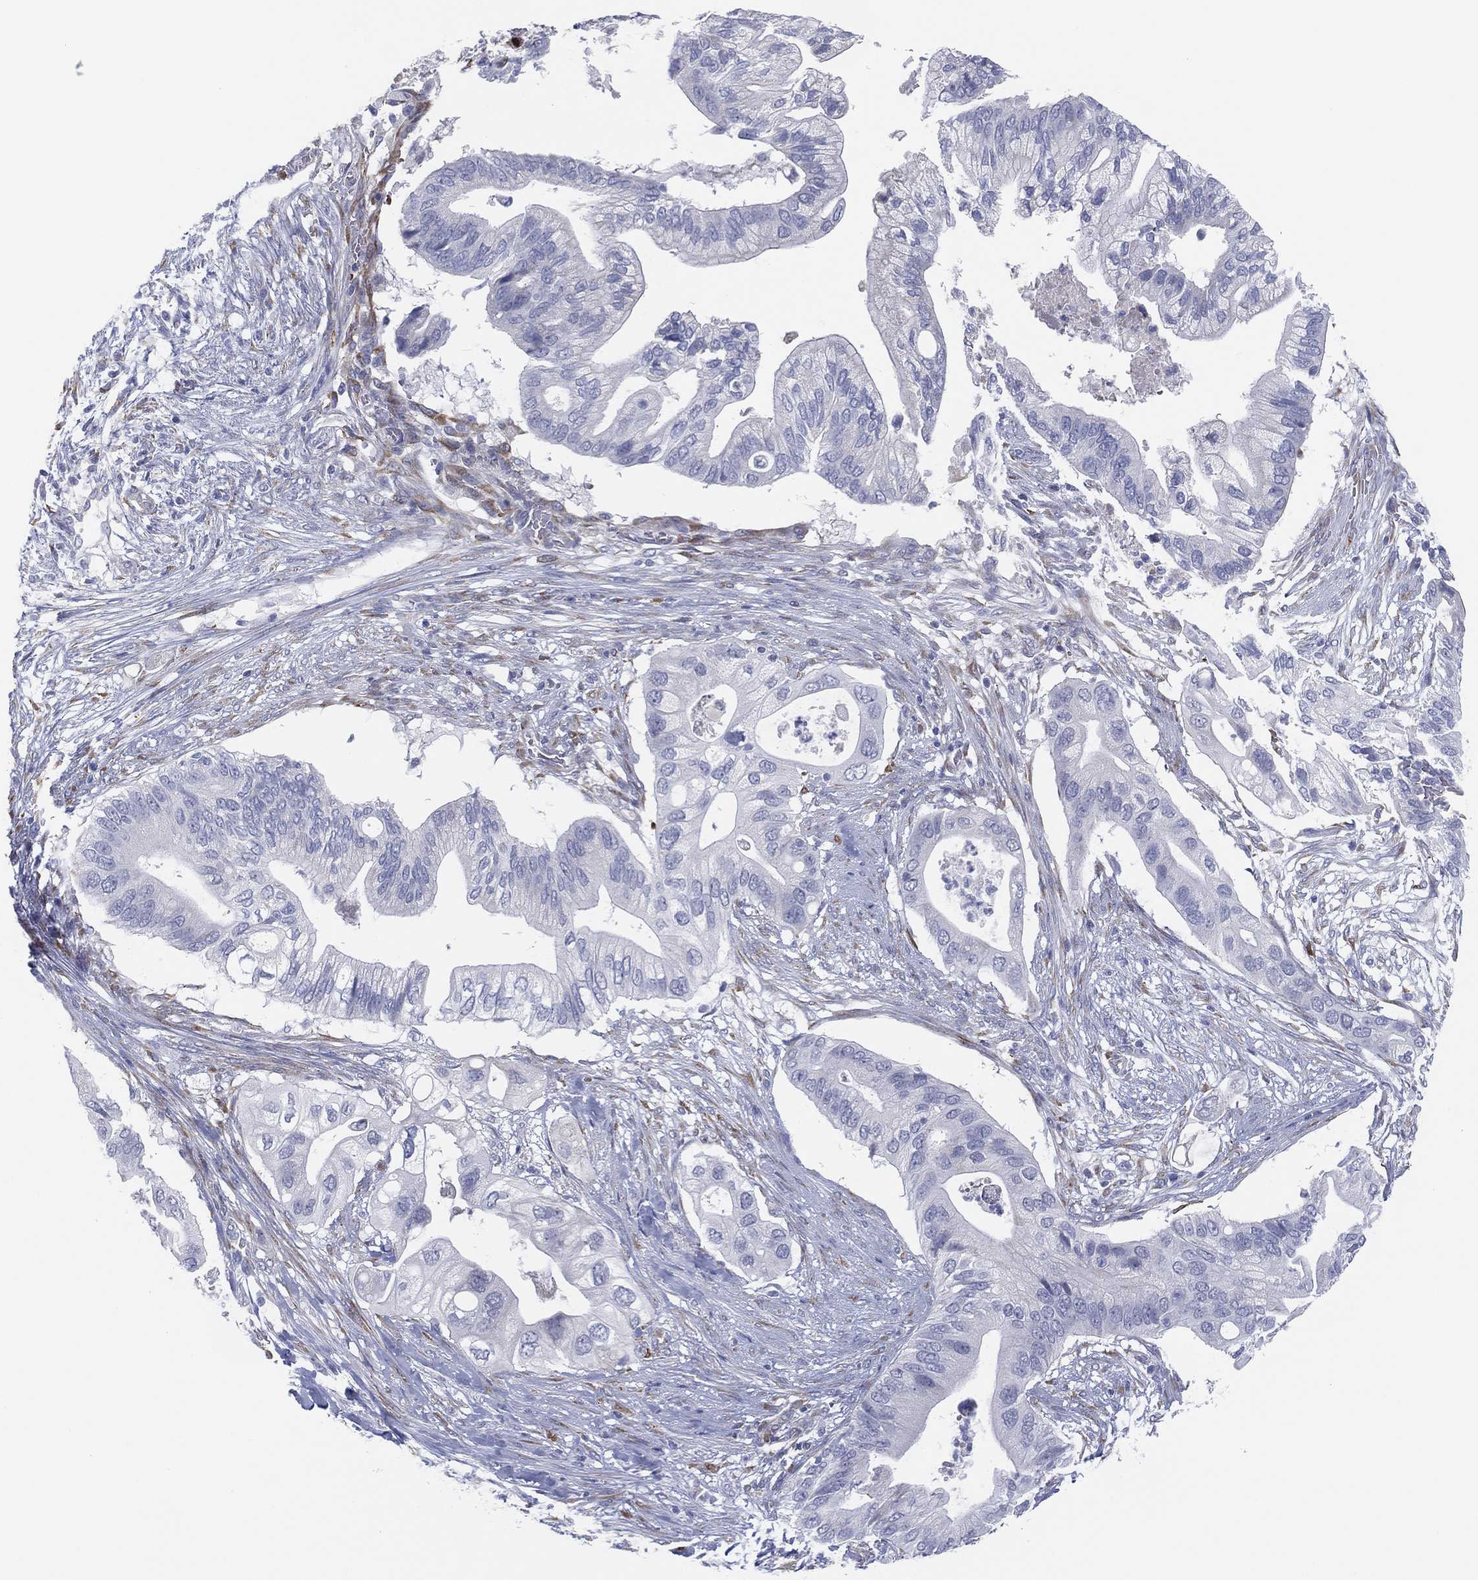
{"staining": {"intensity": "negative", "quantity": "none", "location": "none"}, "tissue": "pancreatic cancer", "cell_type": "Tumor cells", "image_type": "cancer", "snomed": [{"axis": "morphology", "description": "Adenocarcinoma, NOS"}, {"axis": "topography", "description": "Pancreas"}], "caption": "Tumor cells are negative for protein expression in human pancreatic cancer (adenocarcinoma).", "gene": "MLF1", "patient": {"sex": "female", "age": 72}}